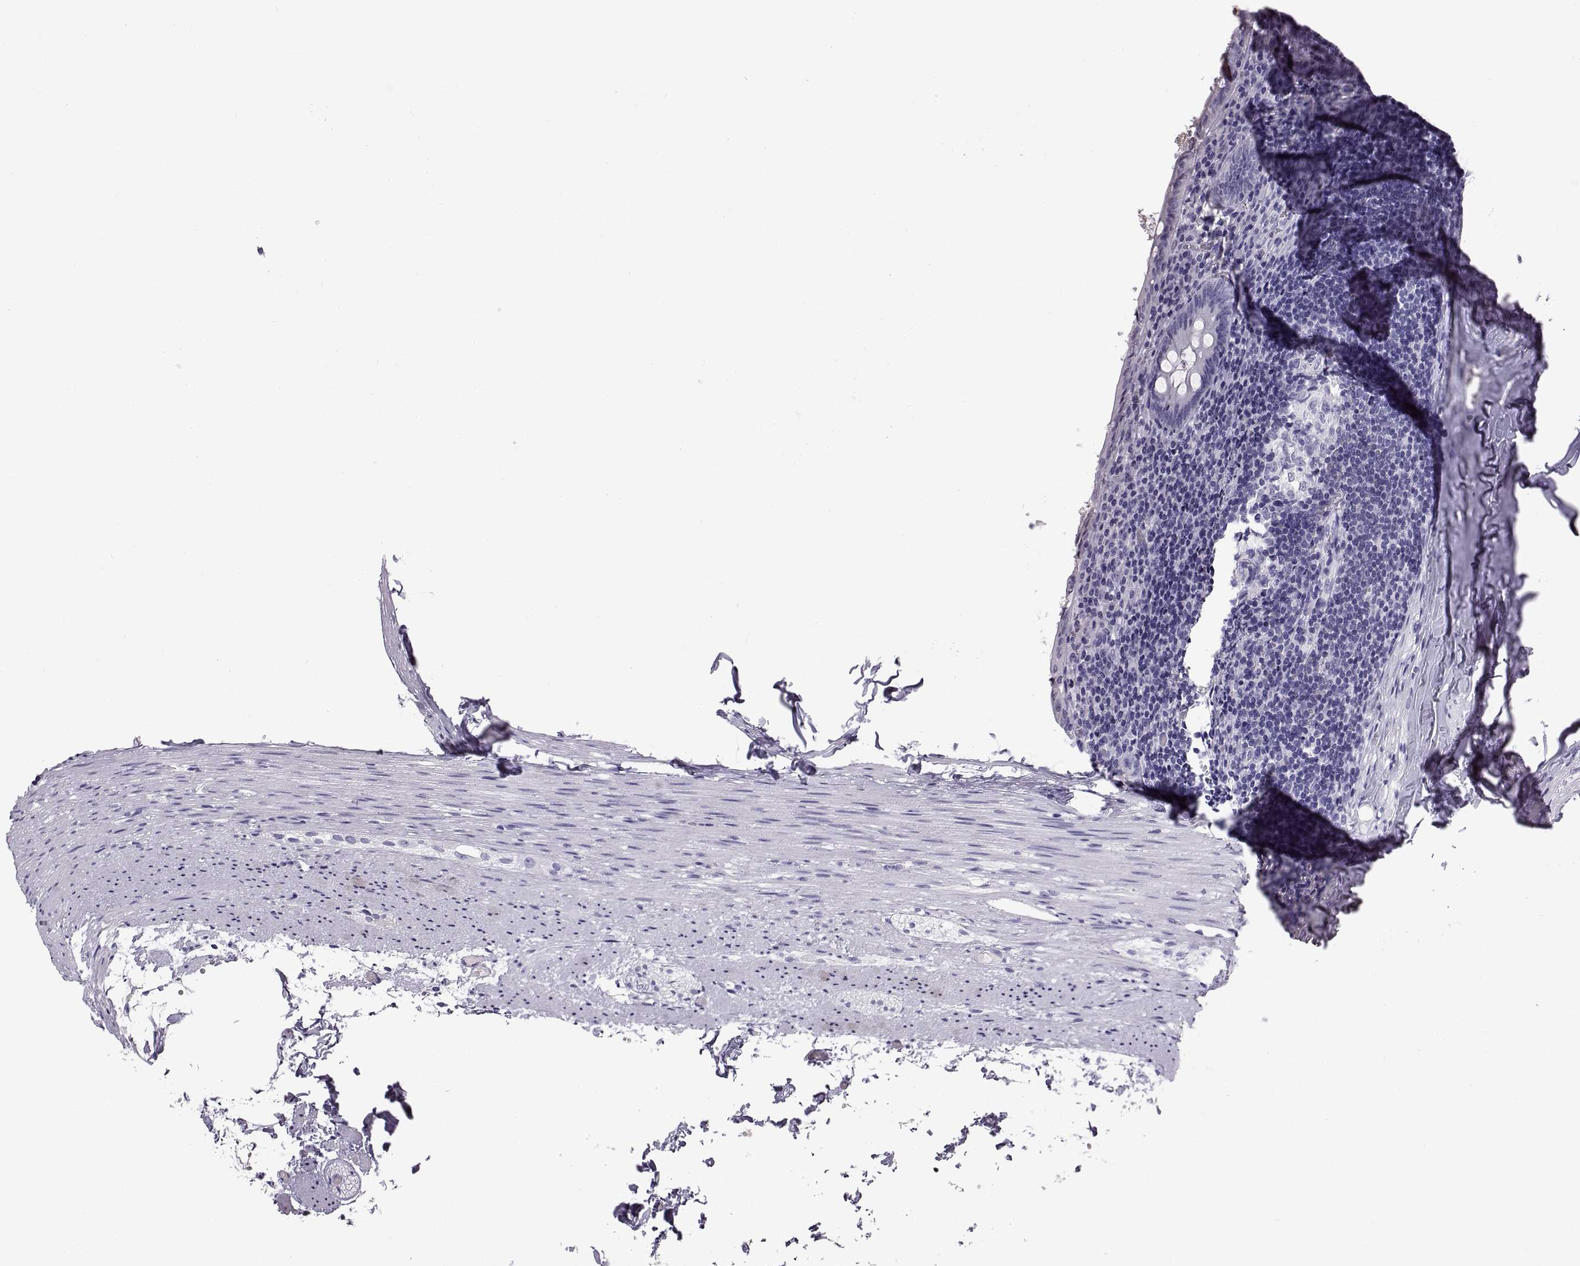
{"staining": {"intensity": "negative", "quantity": "none", "location": "none"}, "tissue": "appendix", "cell_type": "Glandular cells", "image_type": "normal", "snomed": [{"axis": "morphology", "description": "Normal tissue, NOS"}, {"axis": "topography", "description": "Appendix"}], "caption": "The immunohistochemistry (IHC) micrograph has no significant expression in glandular cells of appendix. (IHC, brightfield microscopy, high magnification).", "gene": "WFDC8", "patient": {"sex": "female", "age": 23}}